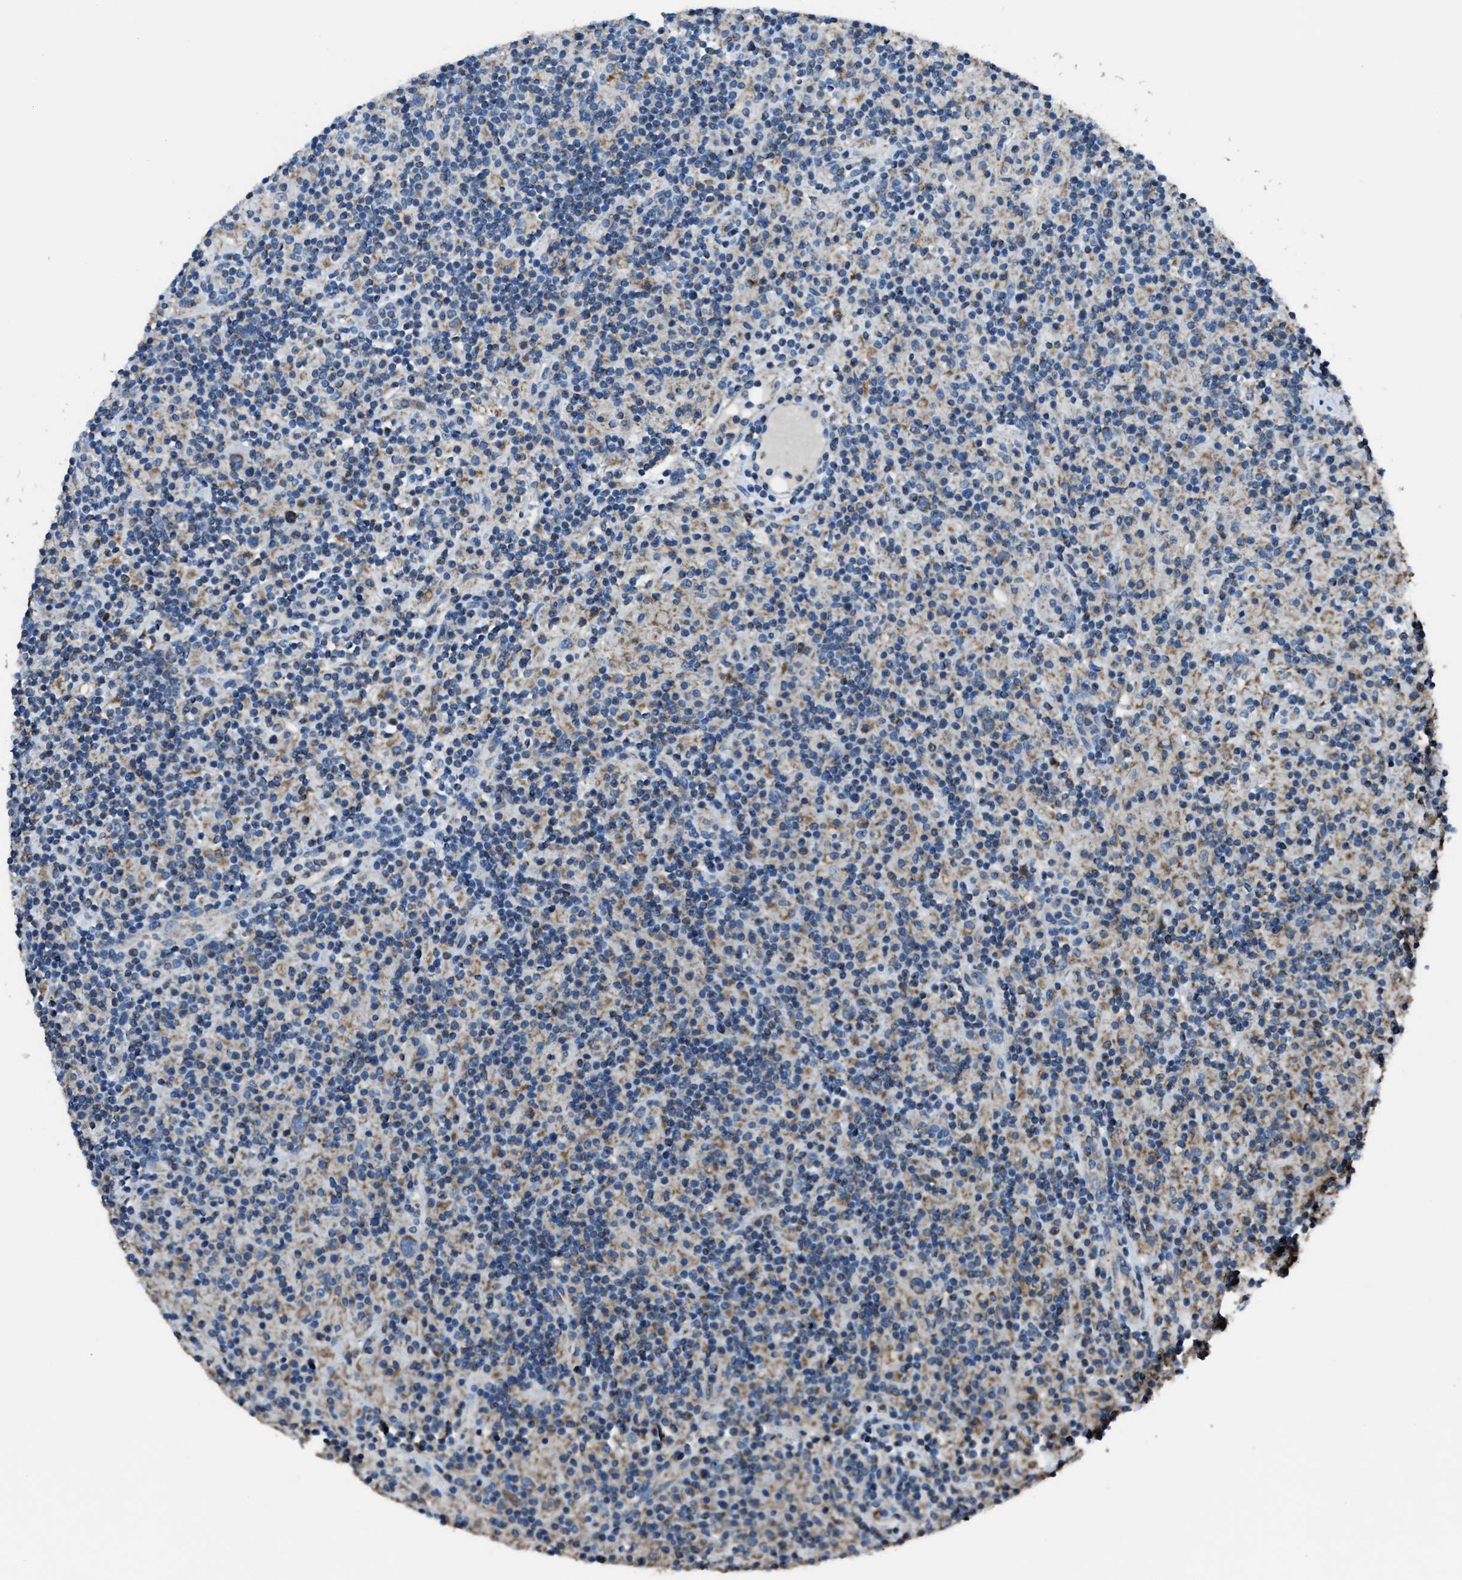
{"staining": {"intensity": "moderate", "quantity": ">75%", "location": "cytoplasmic/membranous"}, "tissue": "lymphoma", "cell_type": "Tumor cells", "image_type": "cancer", "snomed": [{"axis": "morphology", "description": "Hodgkin's disease, NOS"}, {"axis": "topography", "description": "Lymph node"}], "caption": "Brown immunohistochemical staining in lymphoma displays moderate cytoplasmic/membranous staining in about >75% of tumor cells.", "gene": "SLC25A11", "patient": {"sex": "male", "age": 70}}